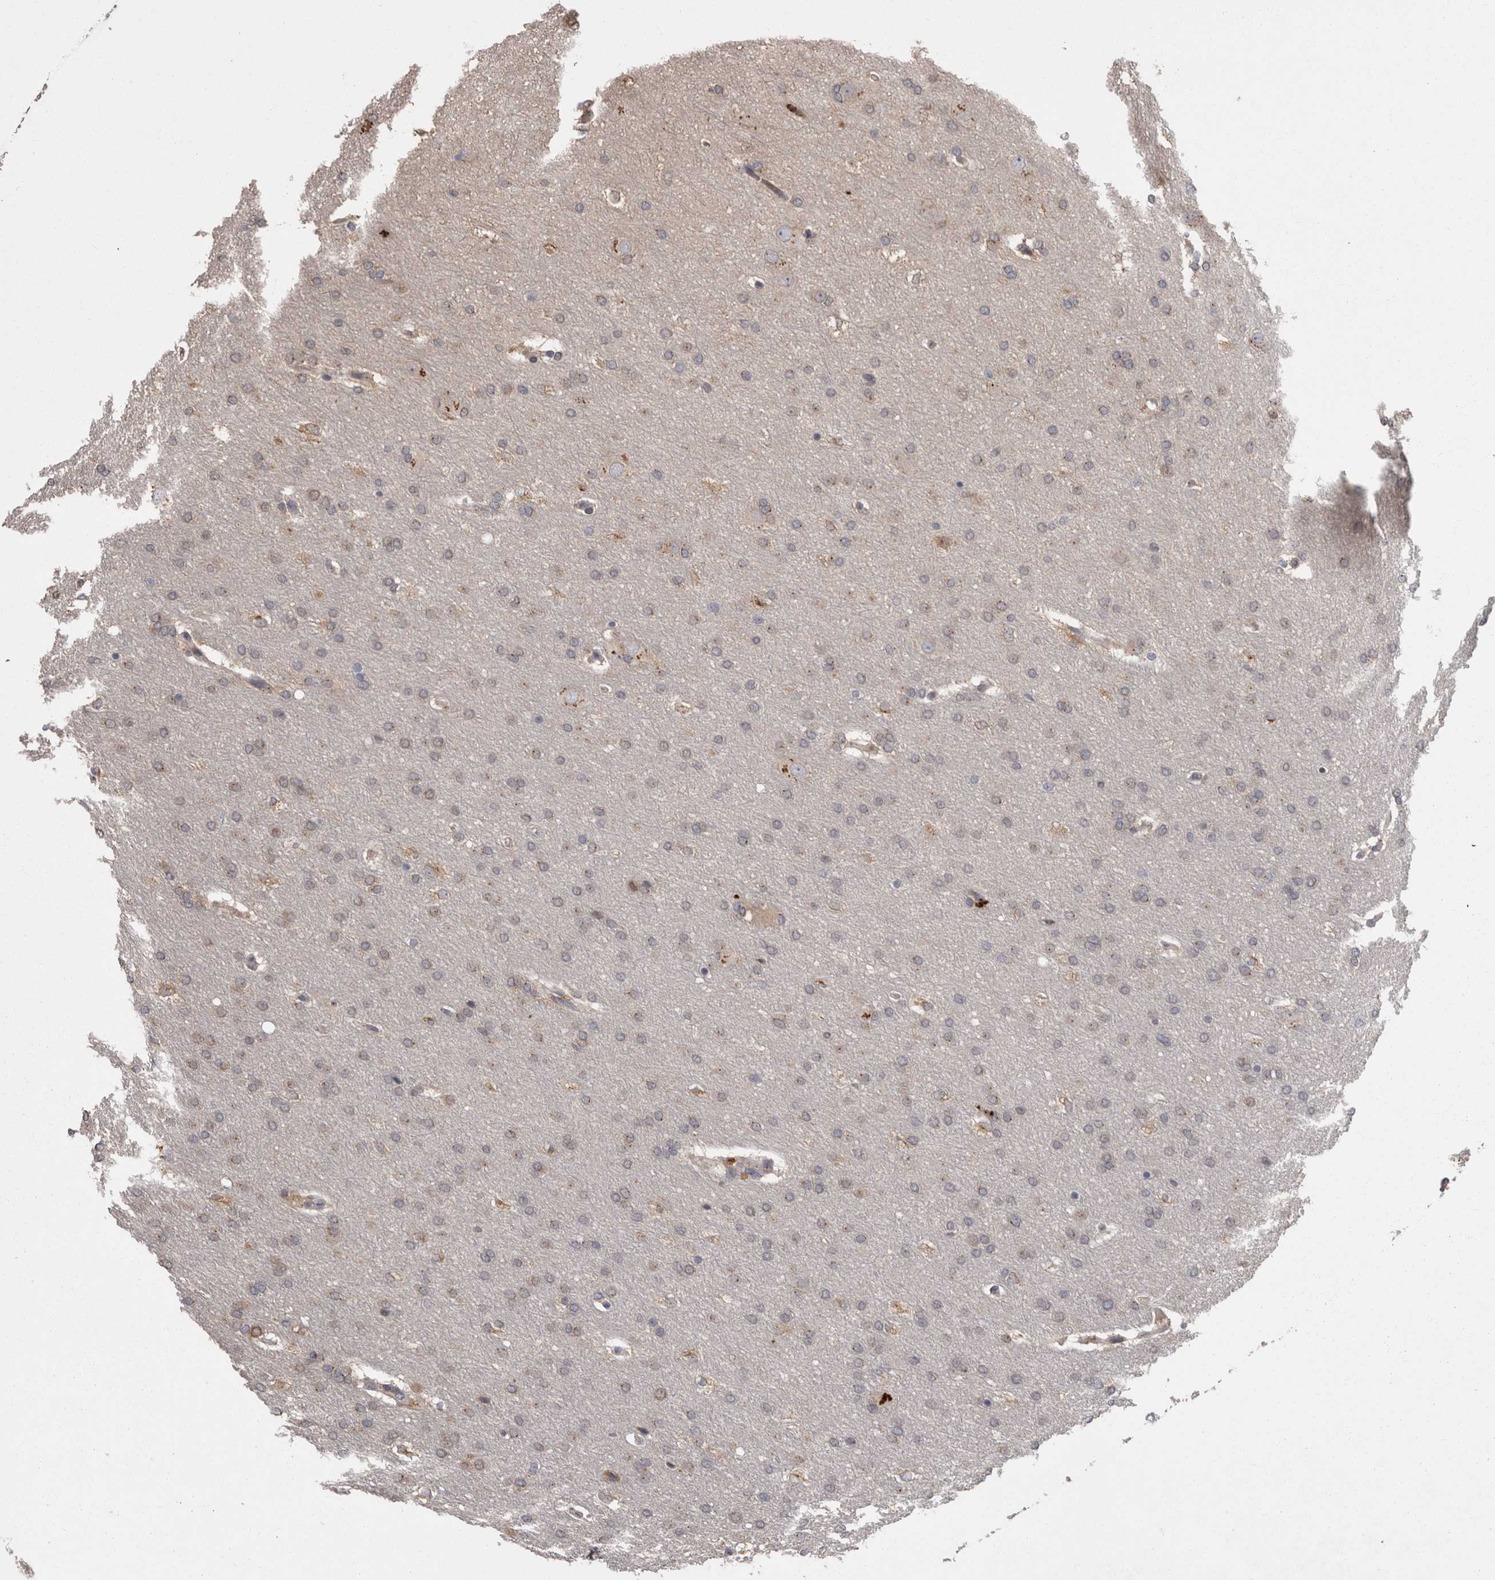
{"staining": {"intensity": "weak", "quantity": "<25%", "location": "cytoplasmic/membranous"}, "tissue": "glioma", "cell_type": "Tumor cells", "image_type": "cancer", "snomed": [{"axis": "morphology", "description": "Glioma, malignant, Low grade"}, {"axis": "topography", "description": "Brain"}], "caption": "IHC image of human glioma stained for a protein (brown), which exhibits no staining in tumor cells.", "gene": "PCM1", "patient": {"sex": "female", "age": 37}}